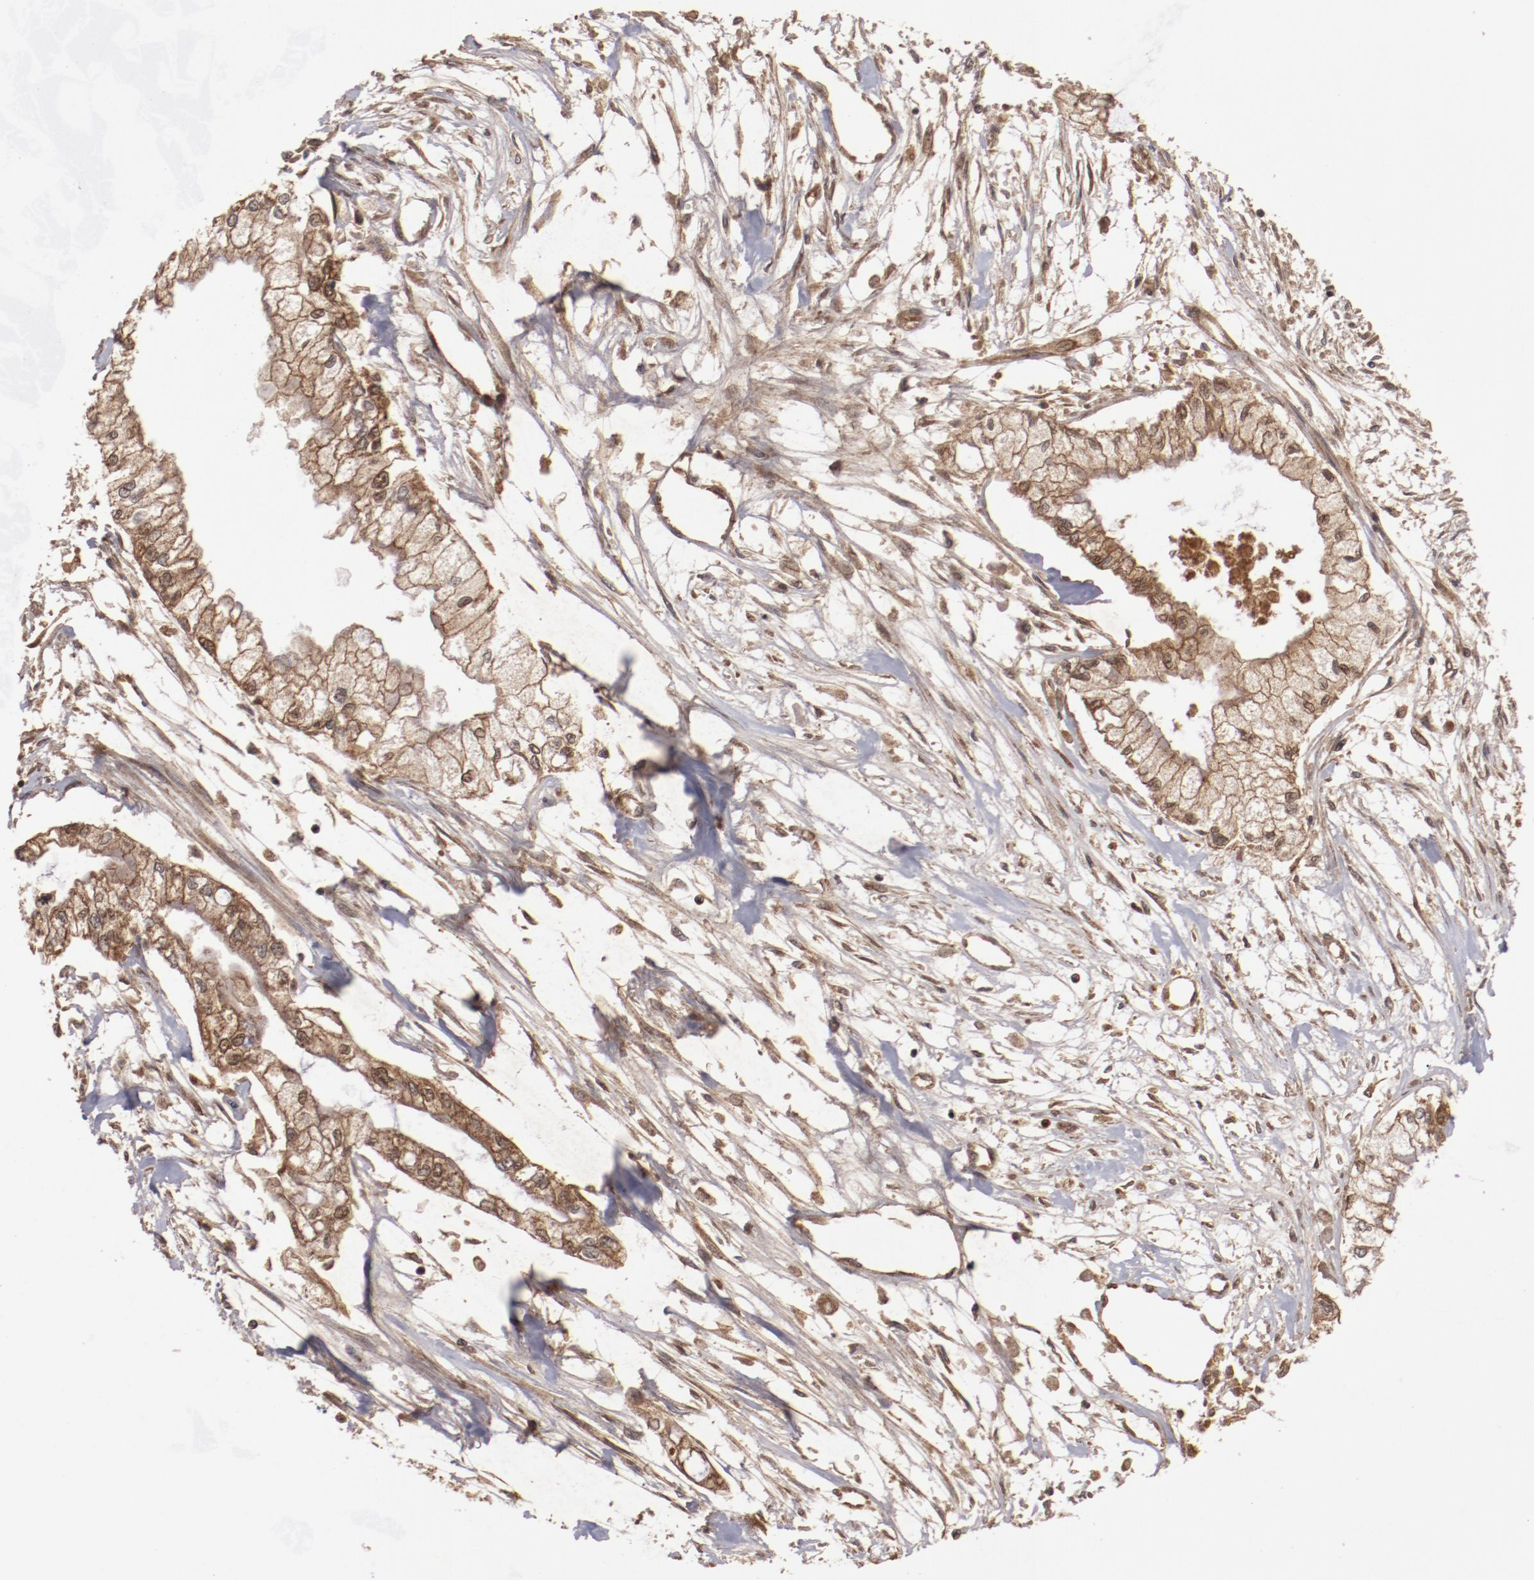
{"staining": {"intensity": "moderate", "quantity": ">75%", "location": "cytoplasmic/membranous"}, "tissue": "pancreatic cancer", "cell_type": "Tumor cells", "image_type": "cancer", "snomed": [{"axis": "morphology", "description": "Adenocarcinoma, NOS"}, {"axis": "topography", "description": "Pancreas"}], "caption": "A brown stain labels moderate cytoplasmic/membranous positivity of a protein in human pancreatic cancer (adenocarcinoma) tumor cells. (IHC, brightfield microscopy, high magnification).", "gene": "TENM1", "patient": {"sex": "male", "age": 79}}